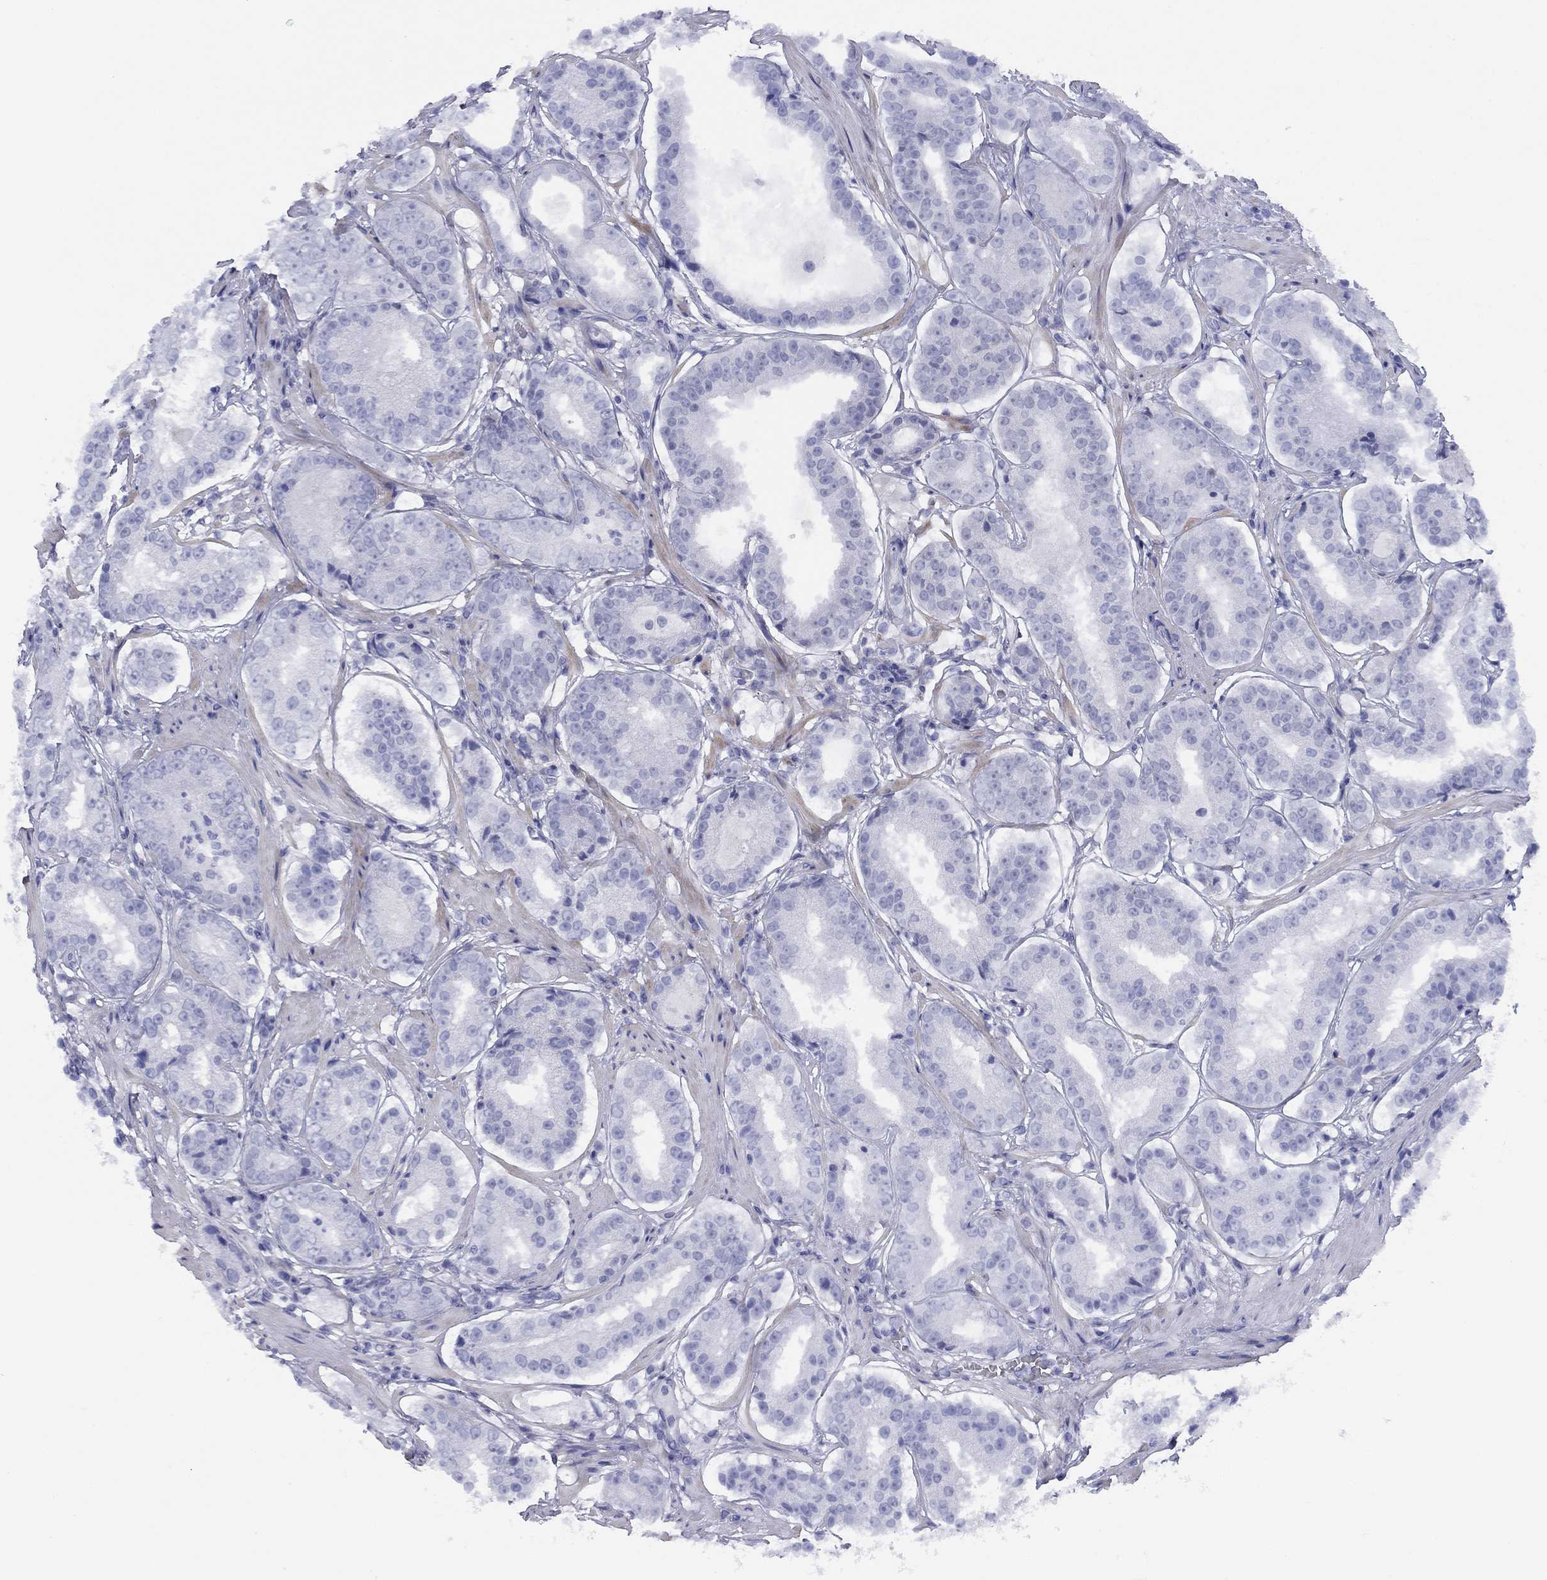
{"staining": {"intensity": "negative", "quantity": "none", "location": "none"}, "tissue": "prostate cancer", "cell_type": "Tumor cells", "image_type": "cancer", "snomed": [{"axis": "morphology", "description": "Adenocarcinoma, Low grade"}, {"axis": "topography", "description": "Prostate"}], "caption": "Histopathology image shows no protein positivity in tumor cells of prostate cancer (low-grade adenocarcinoma) tissue.", "gene": "TIGD4", "patient": {"sex": "male", "age": 60}}